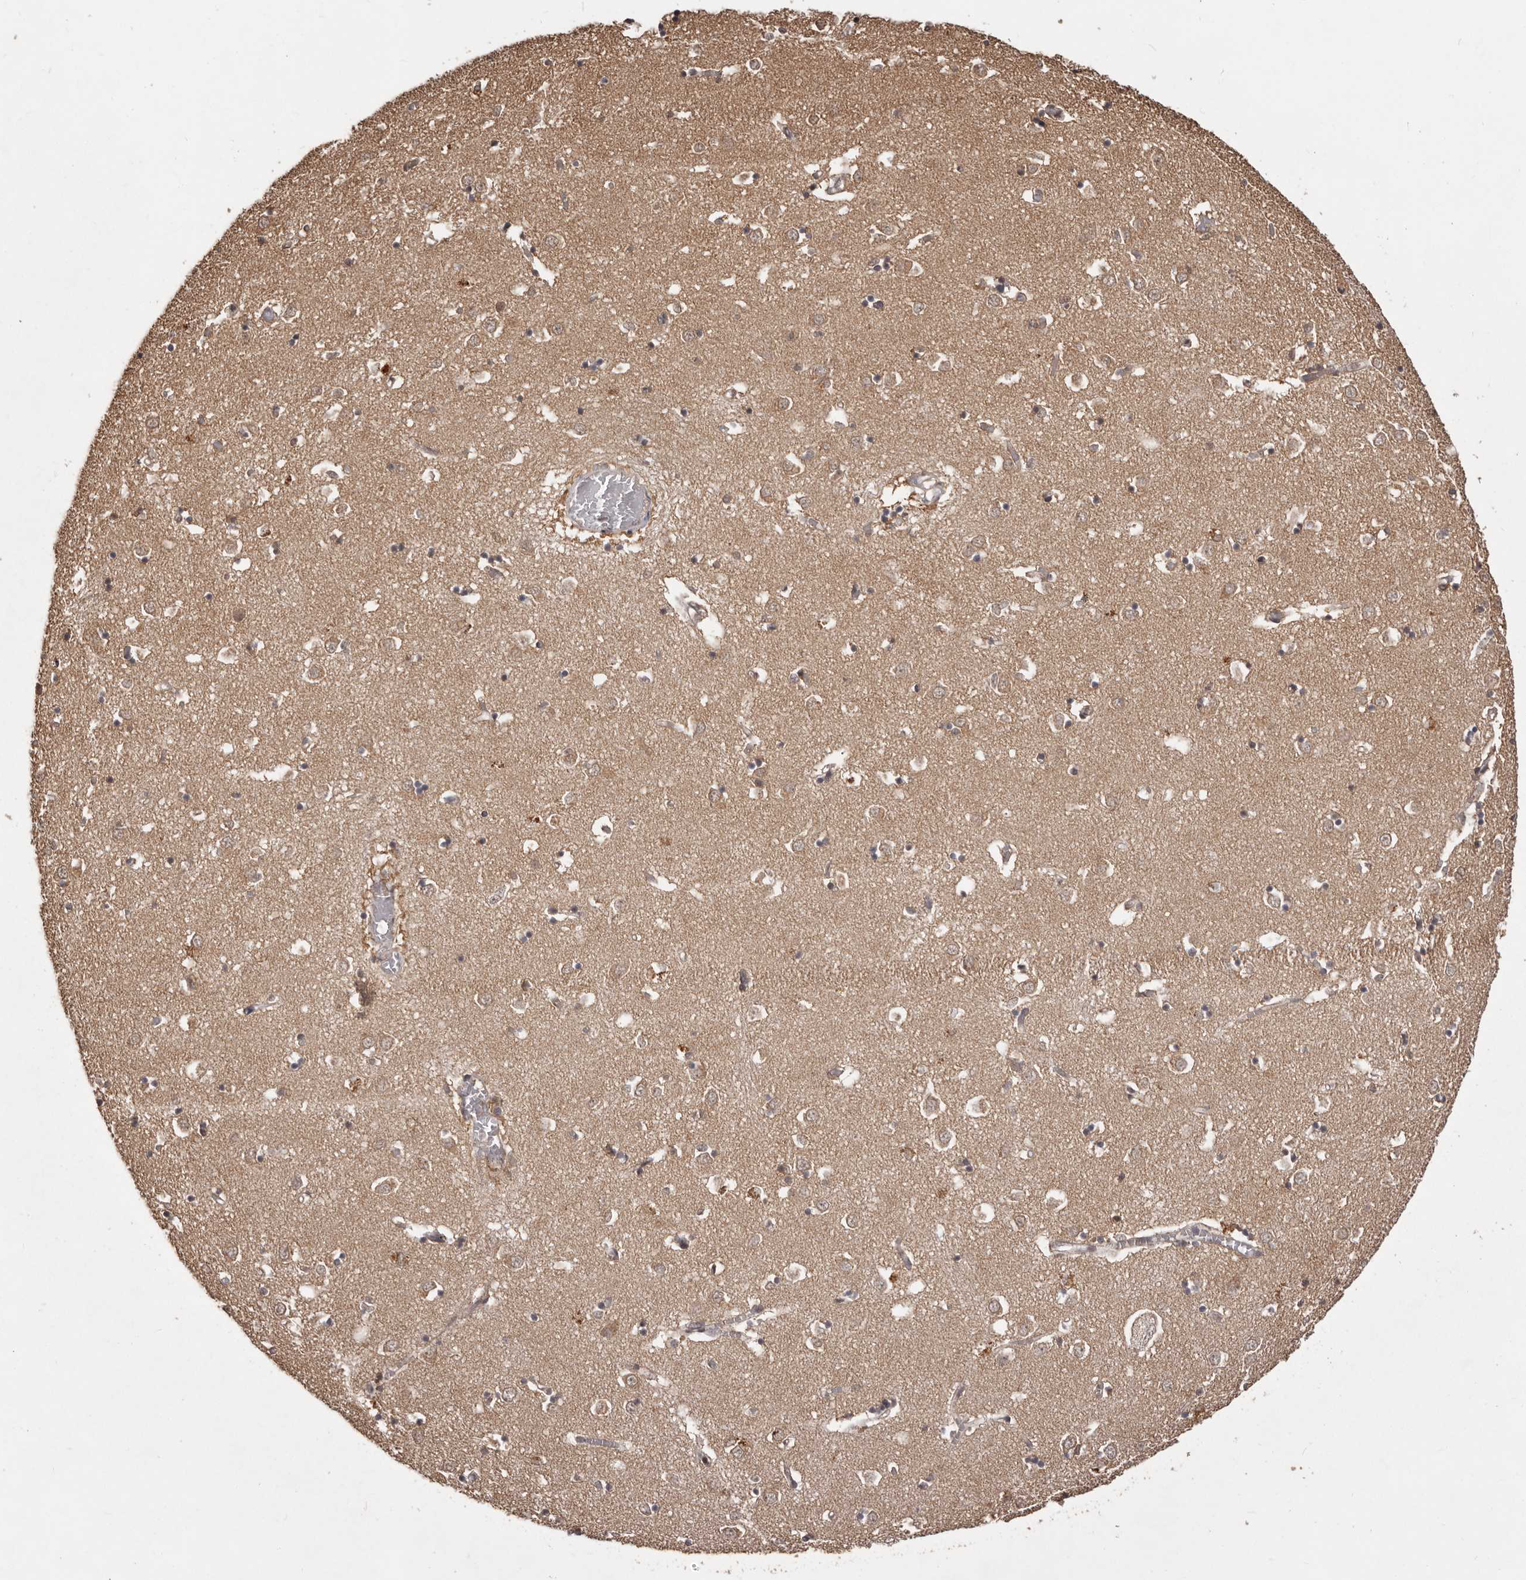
{"staining": {"intensity": "weak", "quantity": "<25%", "location": "cytoplasmic/membranous"}, "tissue": "caudate", "cell_type": "Glial cells", "image_type": "normal", "snomed": [{"axis": "morphology", "description": "Normal tissue, NOS"}, {"axis": "topography", "description": "Lateral ventricle wall"}], "caption": "IHC histopathology image of benign caudate stained for a protein (brown), which shows no expression in glial cells. Nuclei are stained in blue.", "gene": "MTO1", "patient": {"sex": "male", "age": 70}}